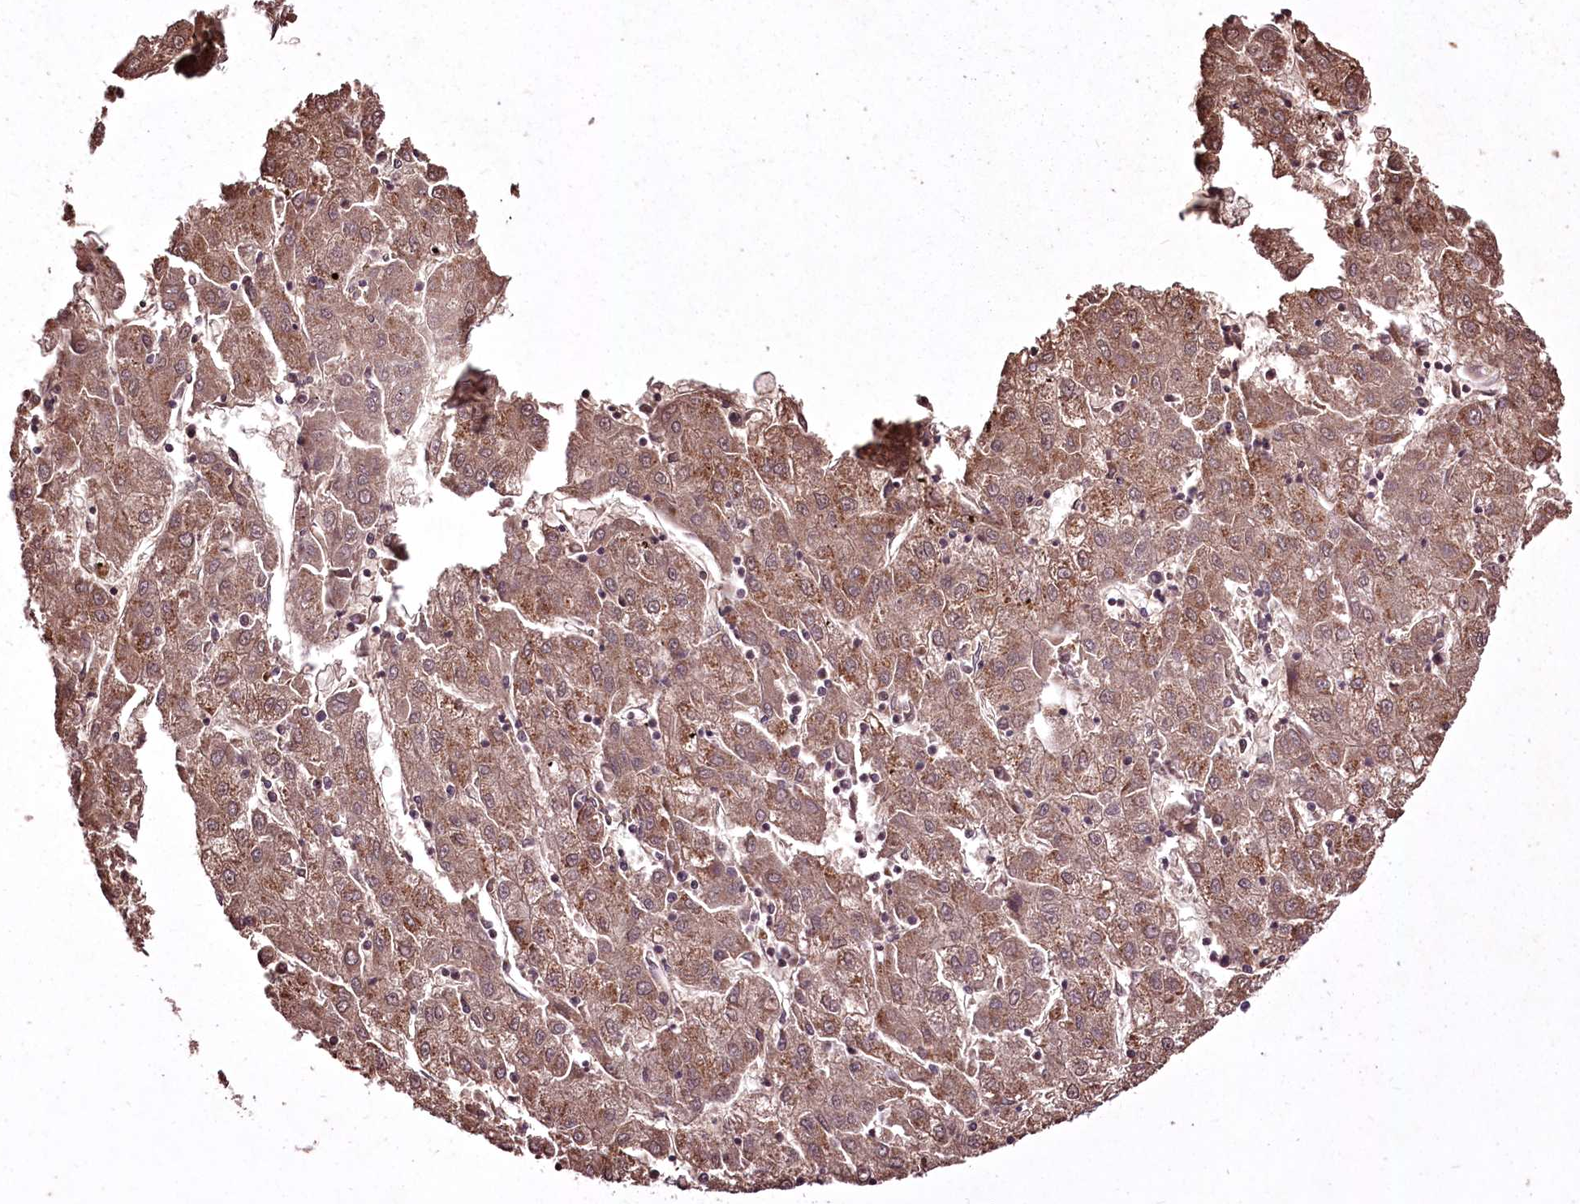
{"staining": {"intensity": "moderate", "quantity": ">75%", "location": "cytoplasmic/membranous"}, "tissue": "liver cancer", "cell_type": "Tumor cells", "image_type": "cancer", "snomed": [{"axis": "morphology", "description": "Carcinoma, Hepatocellular, NOS"}, {"axis": "topography", "description": "Liver"}], "caption": "Hepatocellular carcinoma (liver) was stained to show a protein in brown. There is medium levels of moderate cytoplasmic/membranous expression in approximately >75% of tumor cells. Using DAB (brown) and hematoxylin (blue) stains, captured at high magnification using brightfield microscopy.", "gene": "ADRA1D", "patient": {"sex": "male", "age": 72}}